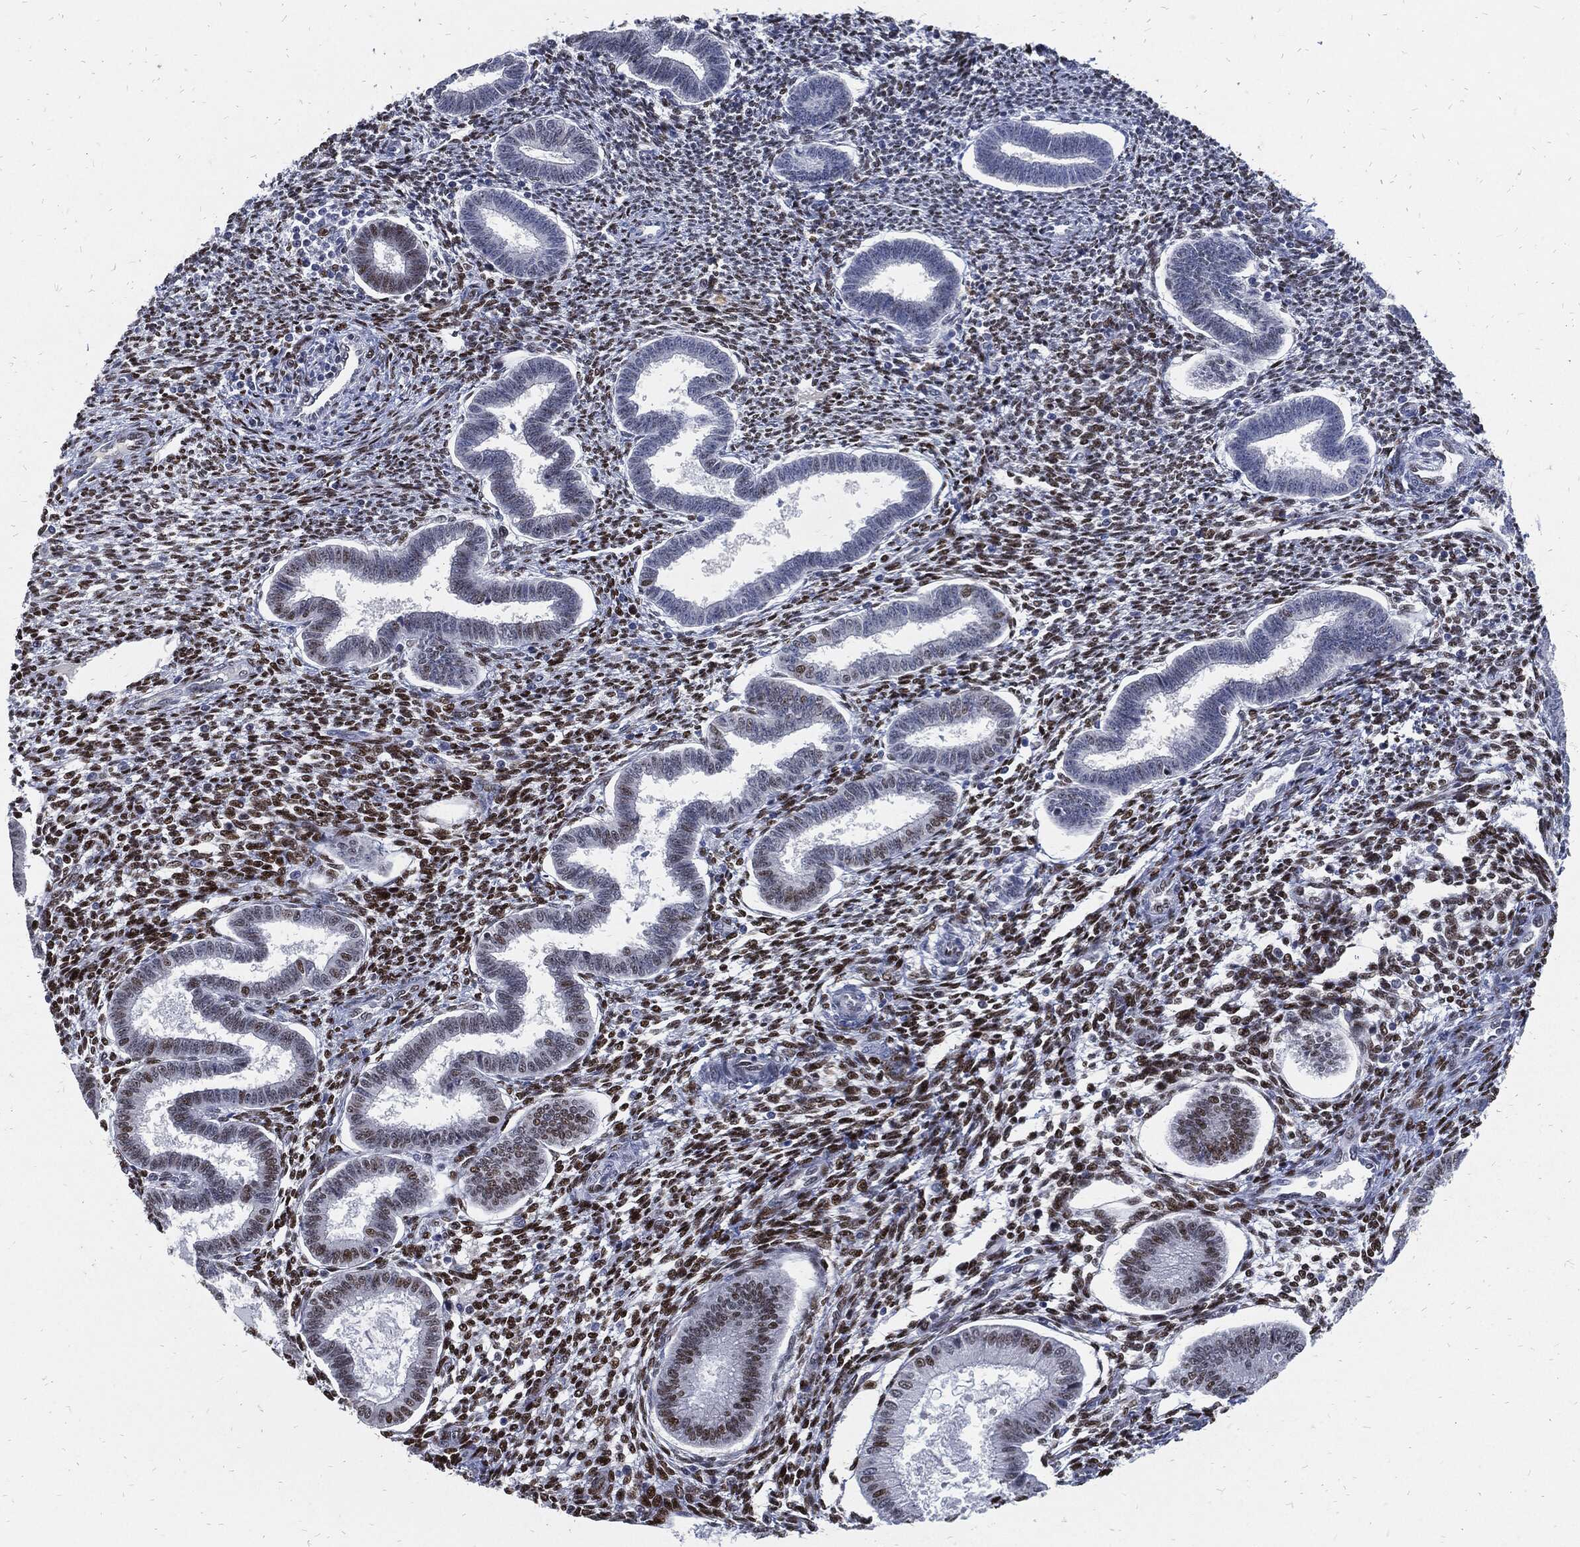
{"staining": {"intensity": "strong", "quantity": "25%-75%", "location": "nuclear"}, "tissue": "endometrium", "cell_type": "Cells in endometrial stroma", "image_type": "normal", "snomed": [{"axis": "morphology", "description": "Normal tissue, NOS"}, {"axis": "topography", "description": "Endometrium"}], "caption": "Cells in endometrial stroma demonstrate high levels of strong nuclear positivity in about 25%-75% of cells in benign endometrium.", "gene": "JUN", "patient": {"sex": "female", "age": 43}}